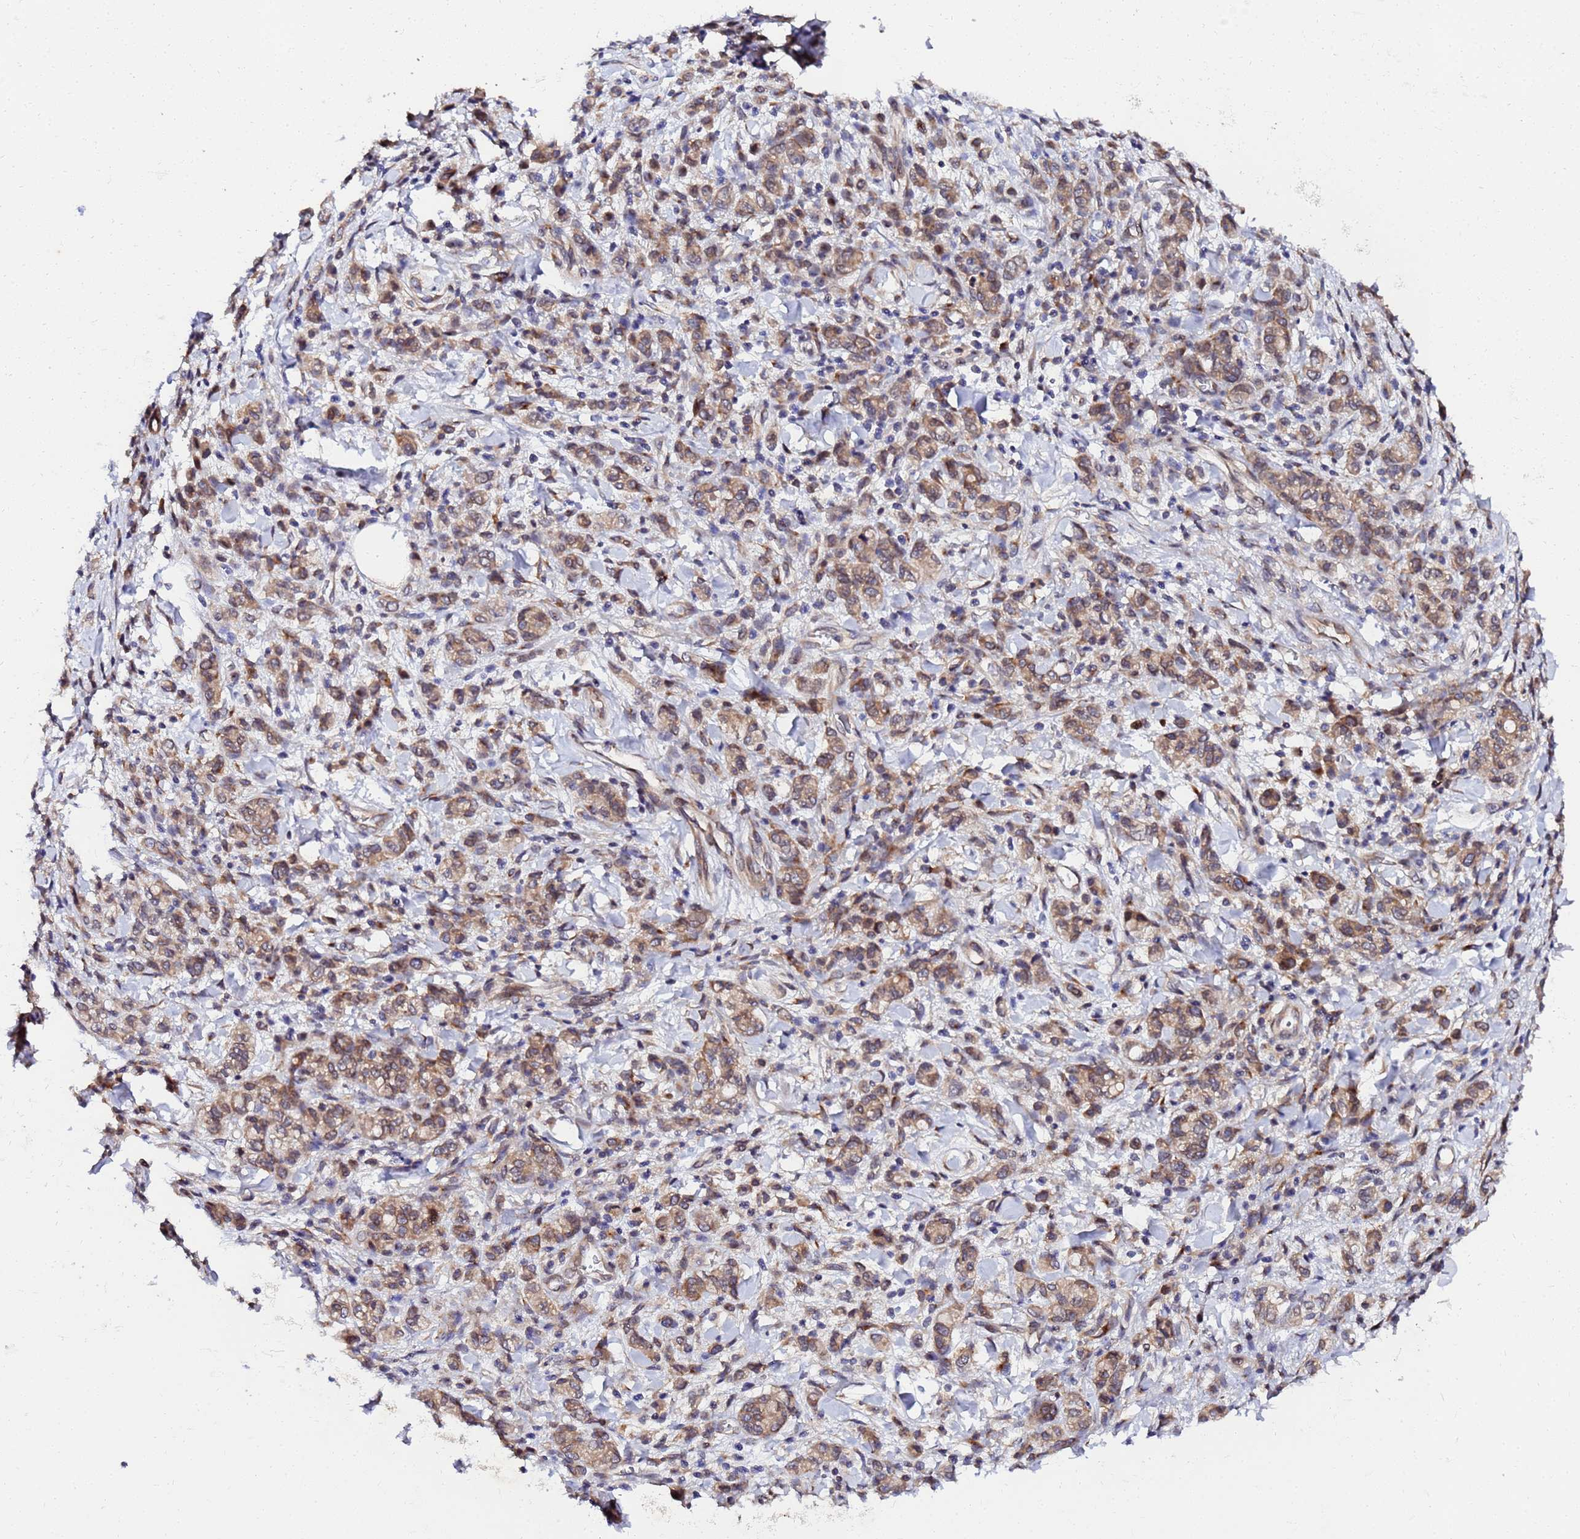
{"staining": {"intensity": "moderate", "quantity": ">75%", "location": "cytoplasmic/membranous"}, "tissue": "stomach cancer", "cell_type": "Tumor cells", "image_type": "cancer", "snomed": [{"axis": "morphology", "description": "Adenocarcinoma, NOS"}, {"axis": "topography", "description": "Stomach"}], "caption": "The immunohistochemical stain shows moderate cytoplasmic/membranous expression in tumor cells of stomach adenocarcinoma tissue. Ihc stains the protein of interest in brown and the nuclei are stained blue.", "gene": "UNC93B1", "patient": {"sex": "male", "age": 77}}